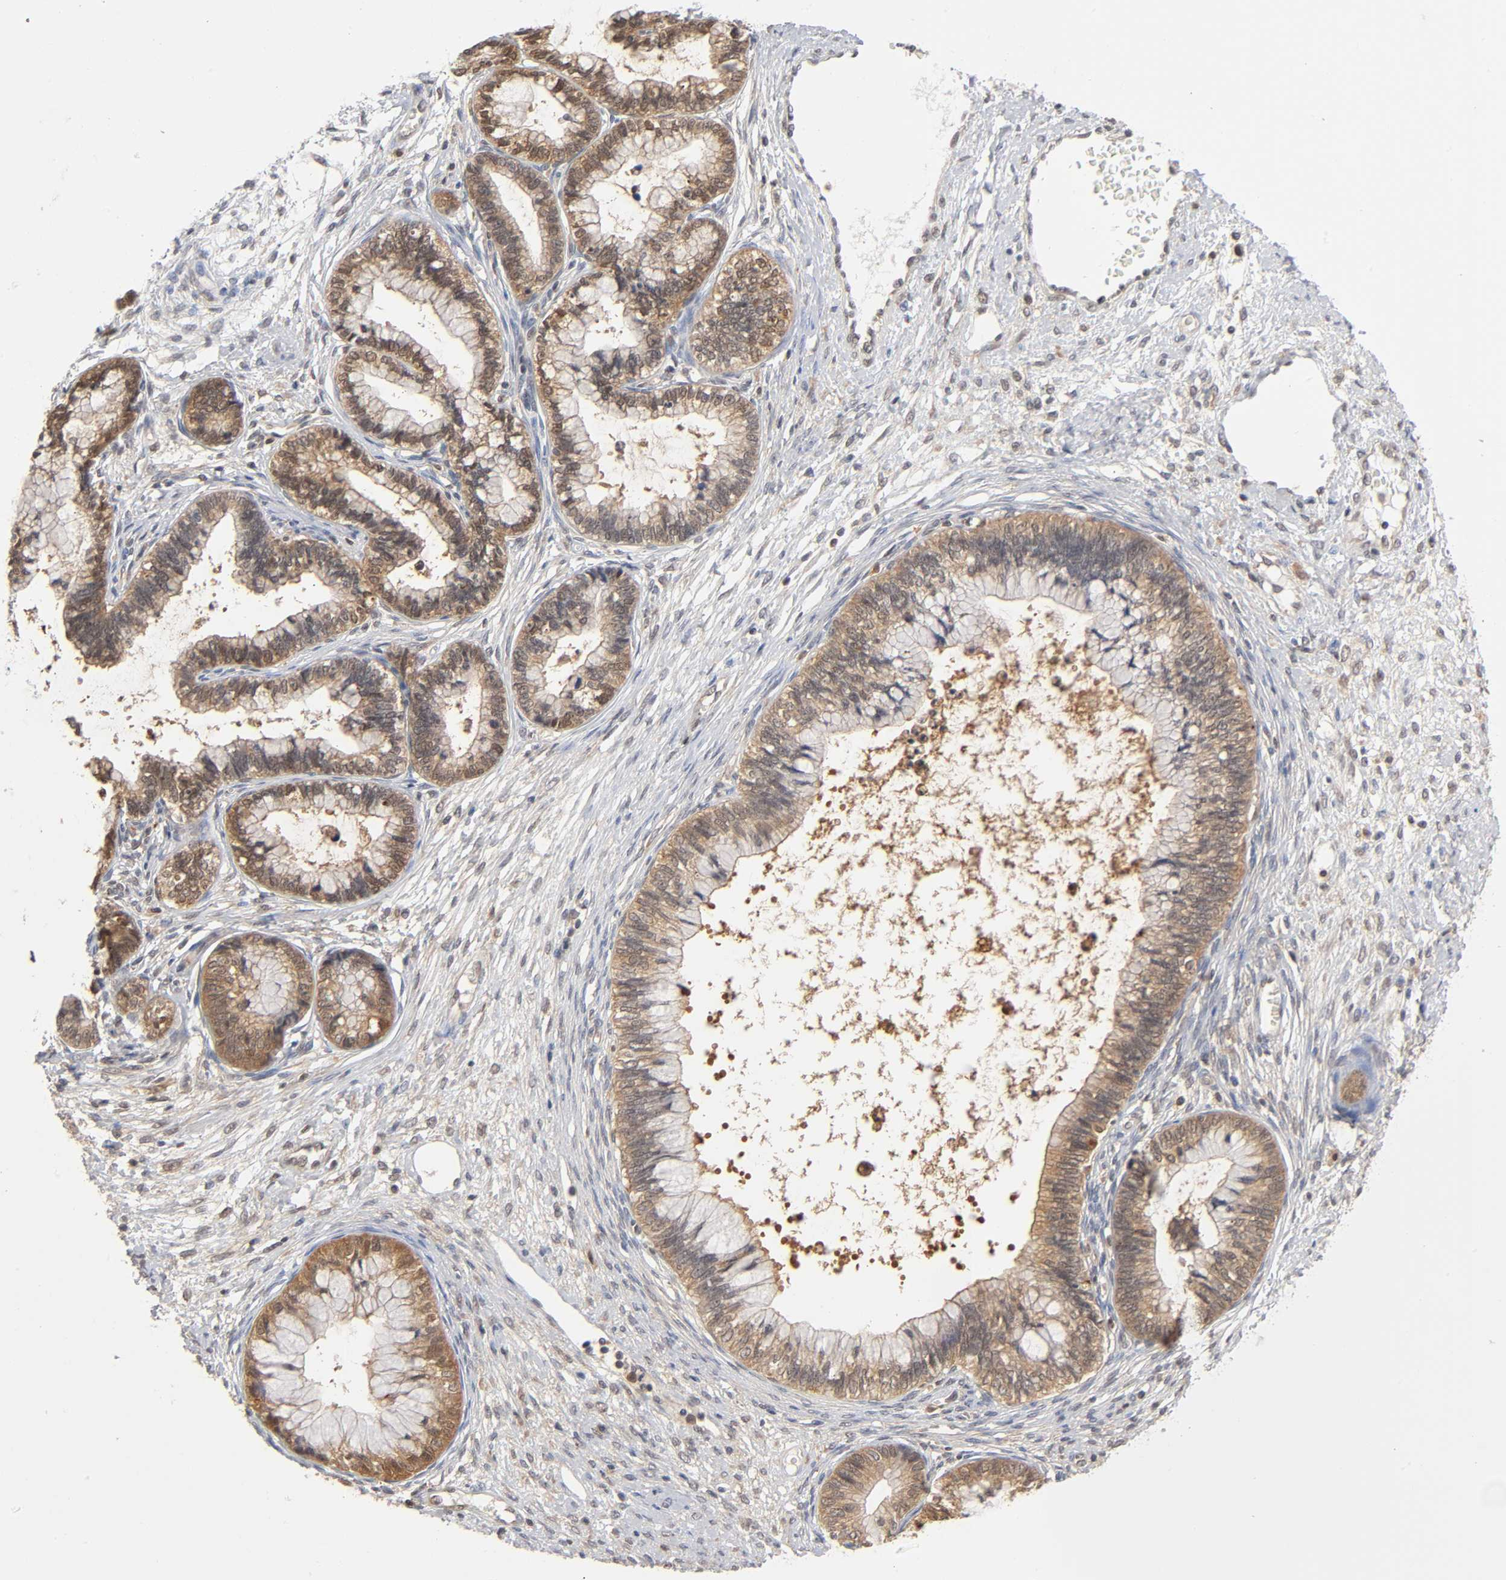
{"staining": {"intensity": "moderate", "quantity": ">75%", "location": "cytoplasmic/membranous"}, "tissue": "cervical cancer", "cell_type": "Tumor cells", "image_type": "cancer", "snomed": [{"axis": "morphology", "description": "Adenocarcinoma, NOS"}, {"axis": "topography", "description": "Cervix"}], "caption": "Cervical cancer (adenocarcinoma) stained with DAB (3,3'-diaminobenzidine) immunohistochemistry (IHC) displays medium levels of moderate cytoplasmic/membranous positivity in approximately >75% of tumor cells. (DAB (3,3'-diaminobenzidine) IHC, brown staining for protein, blue staining for nuclei).", "gene": "DFFB", "patient": {"sex": "female", "age": 44}}